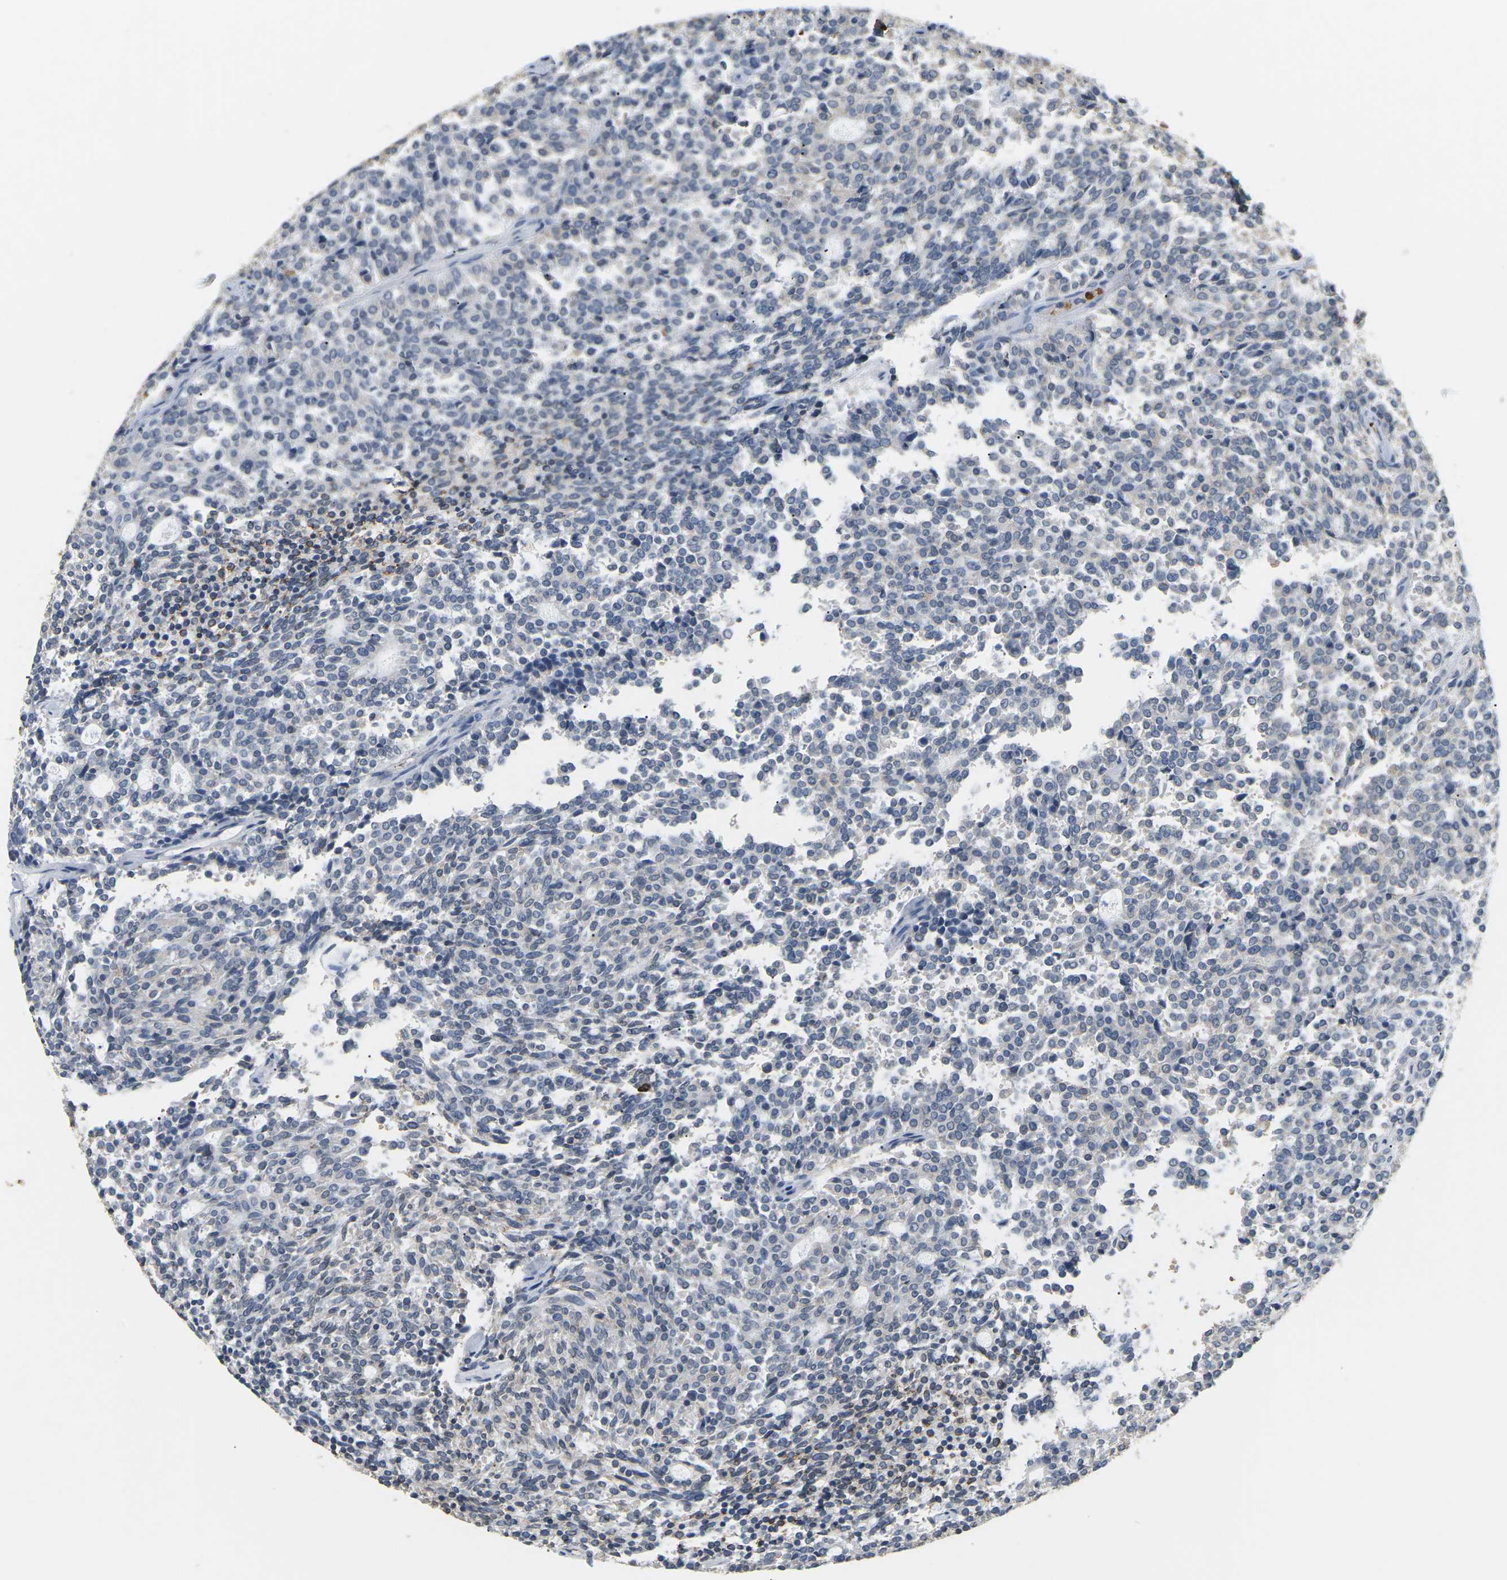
{"staining": {"intensity": "negative", "quantity": "none", "location": "none"}, "tissue": "carcinoid", "cell_type": "Tumor cells", "image_type": "cancer", "snomed": [{"axis": "morphology", "description": "Carcinoid, malignant, NOS"}, {"axis": "topography", "description": "Pancreas"}], "caption": "High magnification brightfield microscopy of carcinoid (malignant) stained with DAB (3,3'-diaminobenzidine) (brown) and counterstained with hematoxylin (blue): tumor cells show no significant positivity. The staining was performed using DAB (3,3'-diaminobenzidine) to visualize the protein expression in brown, while the nuclei were stained in blue with hematoxylin (Magnification: 20x).", "gene": "ADM", "patient": {"sex": "female", "age": 54}}